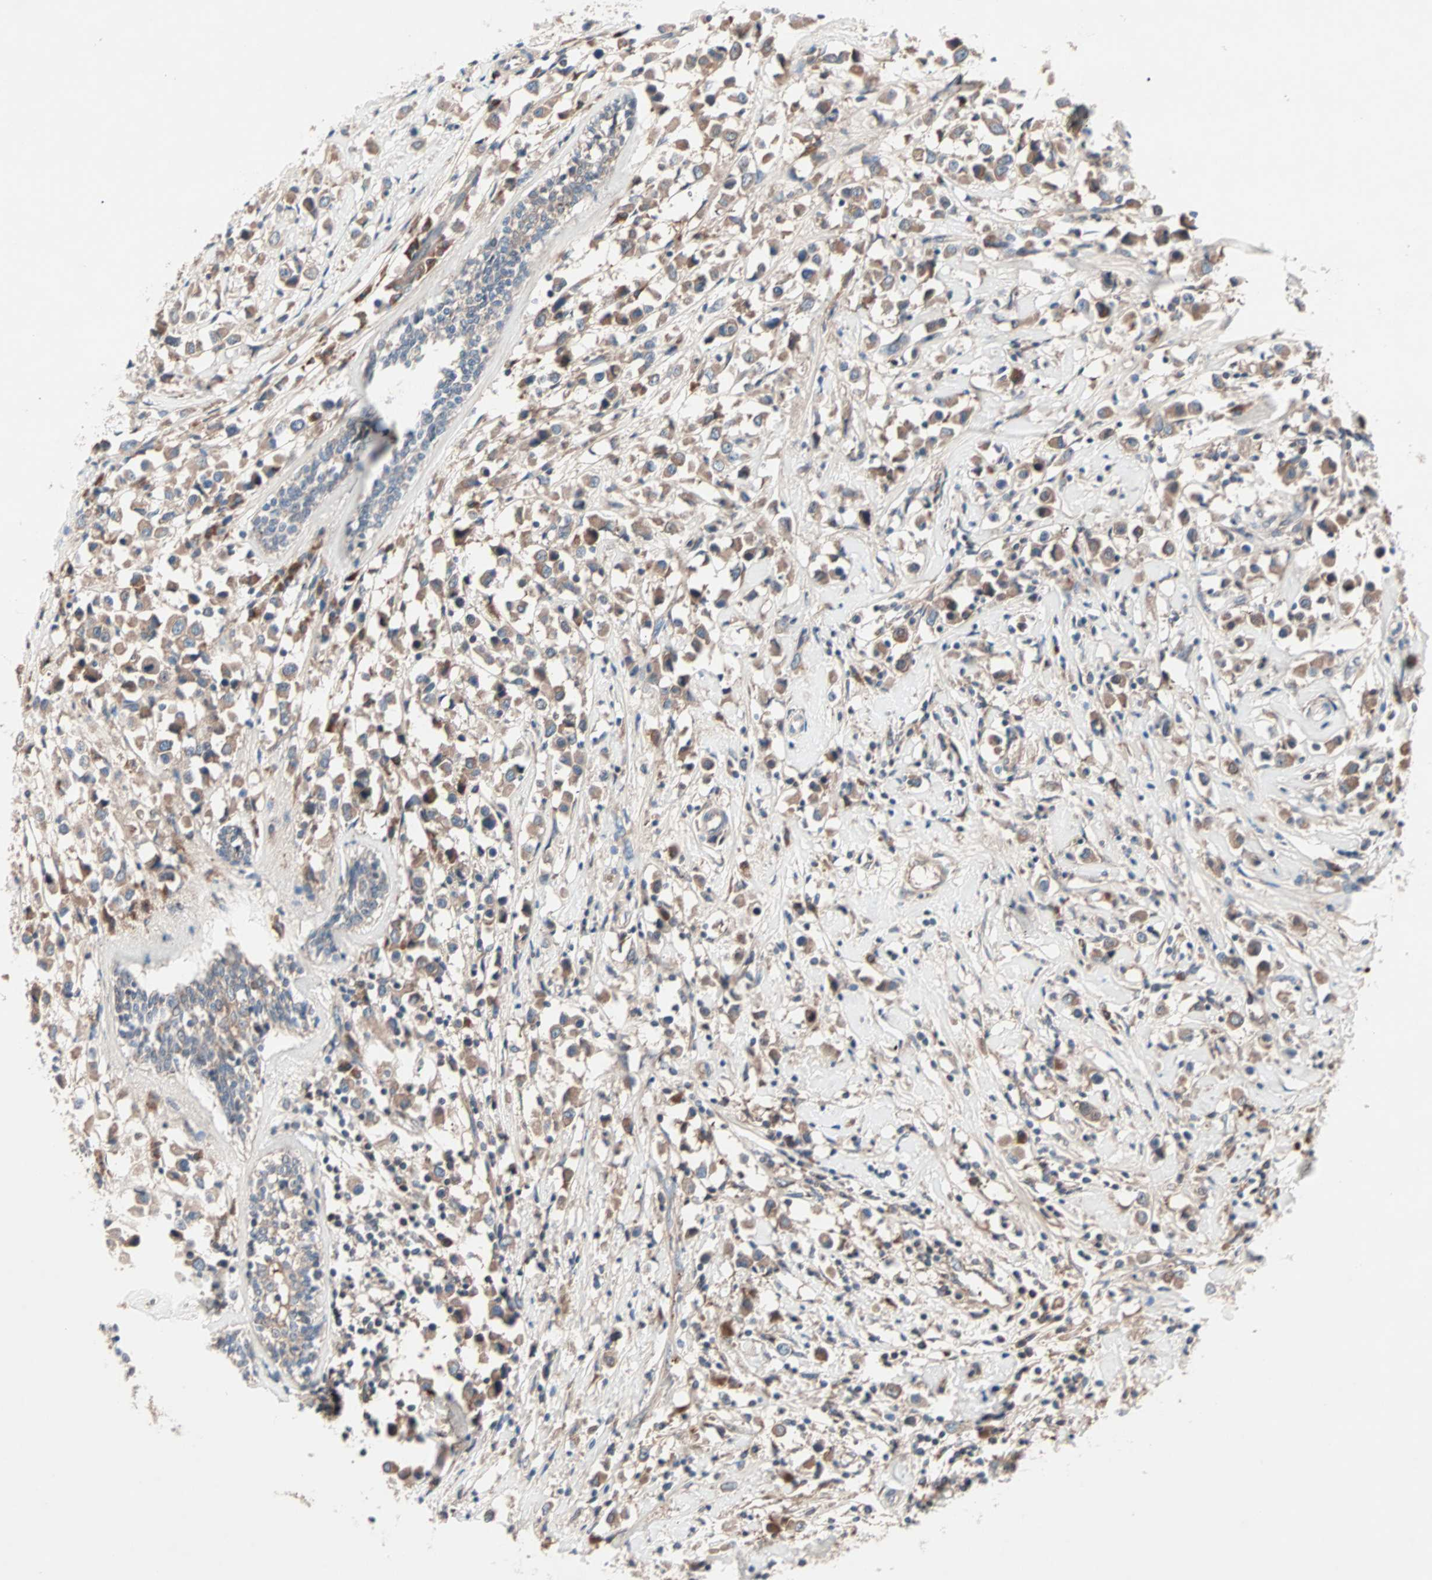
{"staining": {"intensity": "moderate", "quantity": ">75%", "location": "cytoplasmic/membranous"}, "tissue": "breast cancer", "cell_type": "Tumor cells", "image_type": "cancer", "snomed": [{"axis": "morphology", "description": "Duct carcinoma"}, {"axis": "topography", "description": "Breast"}], "caption": "Immunohistochemistry (IHC) of intraductal carcinoma (breast) shows medium levels of moderate cytoplasmic/membranous expression in approximately >75% of tumor cells.", "gene": "CAD", "patient": {"sex": "female", "age": 61}}